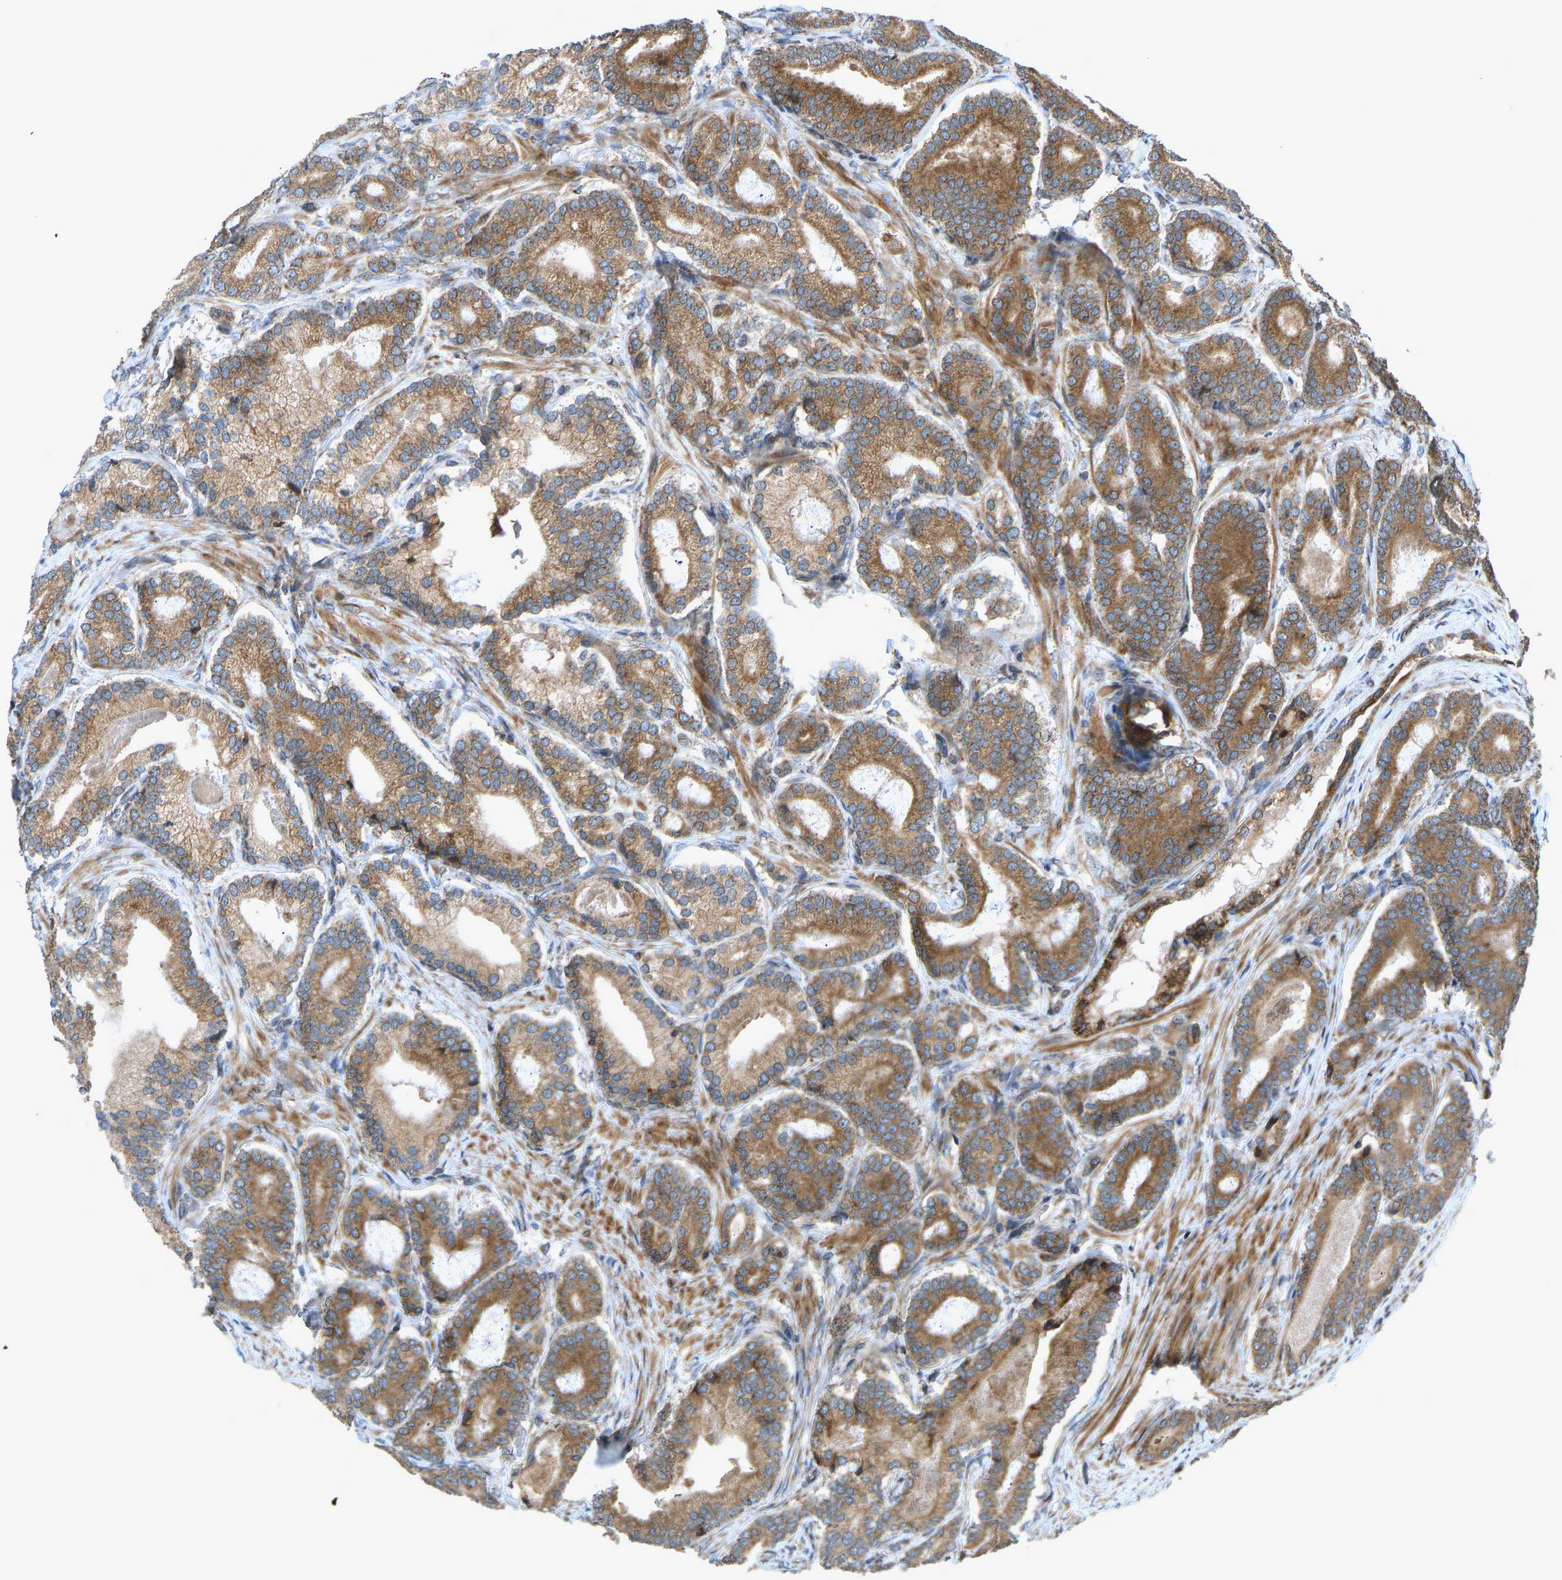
{"staining": {"intensity": "moderate", "quantity": ">75%", "location": "cytoplasmic/membranous"}, "tissue": "prostate cancer", "cell_type": "Tumor cells", "image_type": "cancer", "snomed": [{"axis": "morphology", "description": "Adenocarcinoma, High grade"}, {"axis": "topography", "description": "Prostate"}], "caption": "Prostate cancer (adenocarcinoma (high-grade)) stained with a brown dye shows moderate cytoplasmic/membranous positive expression in approximately >75% of tumor cells.", "gene": "RPN2", "patient": {"sex": "male", "age": 60}}